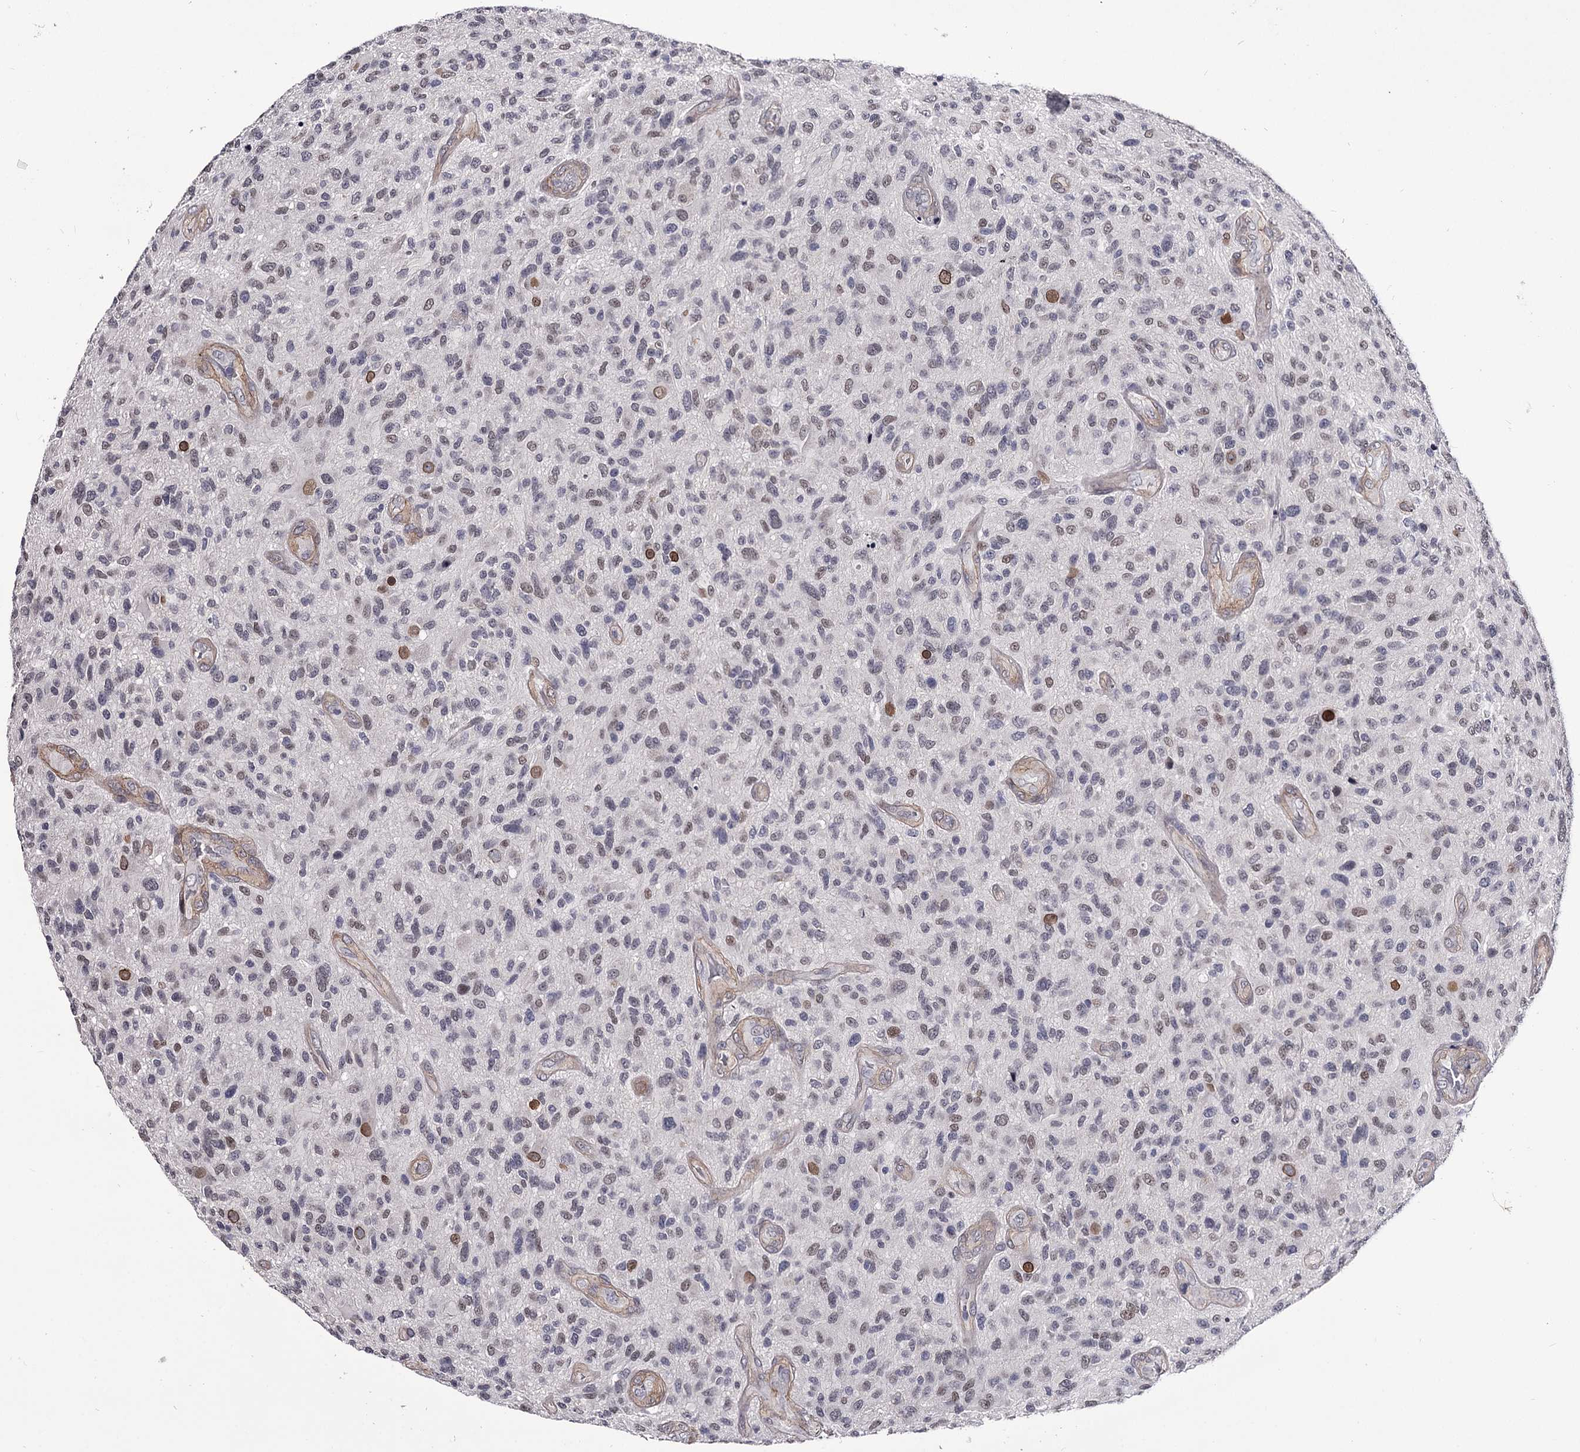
{"staining": {"intensity": "negative", "quantity": "none", "location": "none"}, "tissue": "glioma", "cell_type": "Tumor cells", "image_type": "cancer", "snomed": [{"axis": "morphology", "description": "Glioma, malignant, High grade"}, {"axis": "topography", "description": "Brain"}], "caption": "A photomicrograph of high-grade glioma (malignant) stained for a protein exhibits no brown staining in tumor cells.", "gene": "OVOL2", "patient": {"sex": "male", "age": 47}}